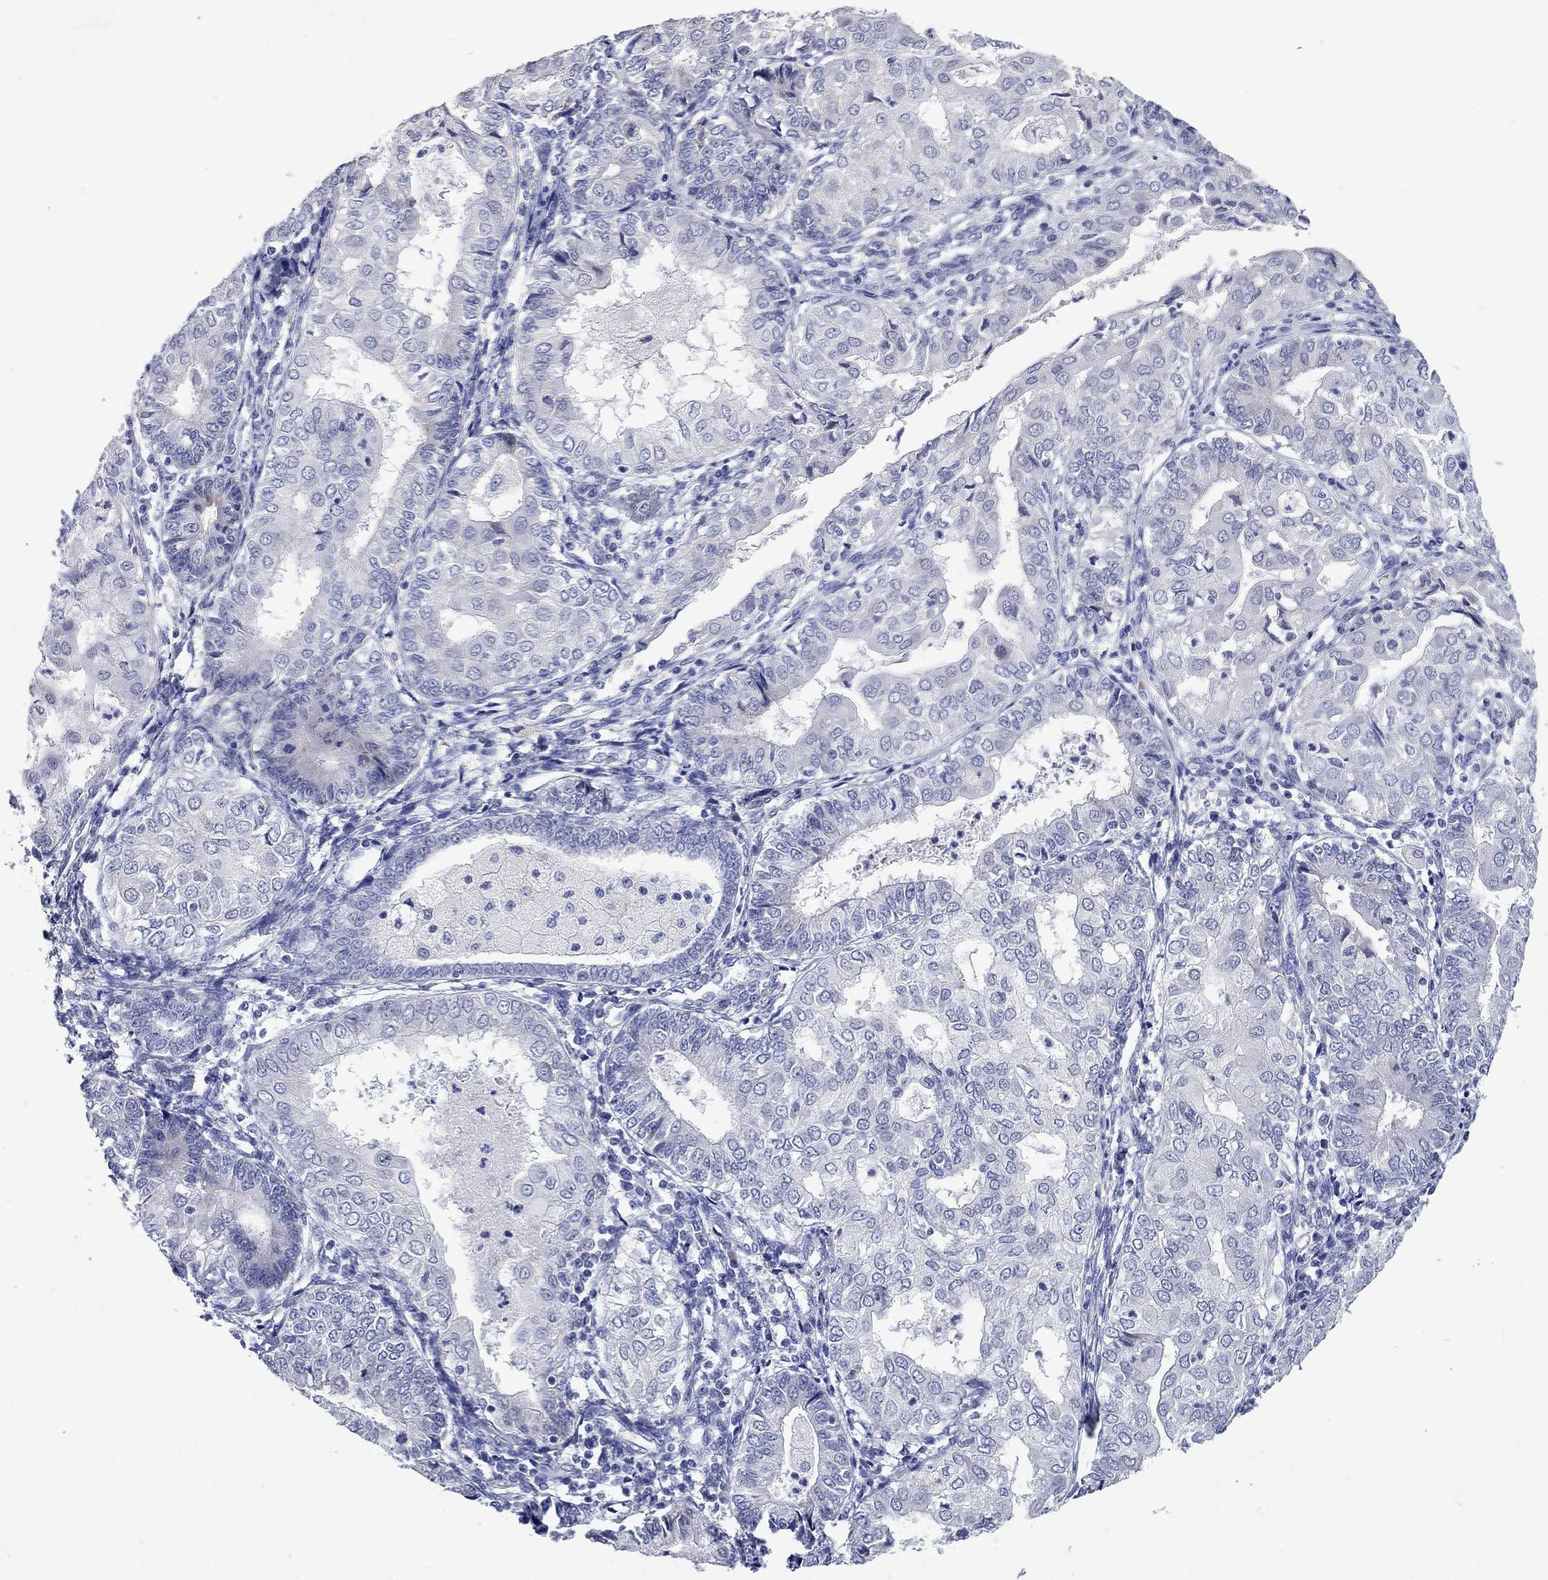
{"staining": {"intensity": "negative", "quantity": "none", "location": "none"}, "tissue": "endometrial cancer", "cell_type": "Tumor cells", "image_type": "cancer", "snomed": [{"axis": "morphology", "description": "Adenocarcinoma, NOS"}, {"axis": "topography", "description": "Endometrium"}], "caption": "Immunohistochemistry of endometrial adenocarcinoma displays no staining in tumor cells. Brightfield microscopy of immunohistochemistry (IHC) stained with DAB (3,3'-diaminobenzidine) (brown) and hematoxylin (blue), captured at high magnification.", "gene": "UNC119B", "patient": {"sex": "female", "age": 68}}